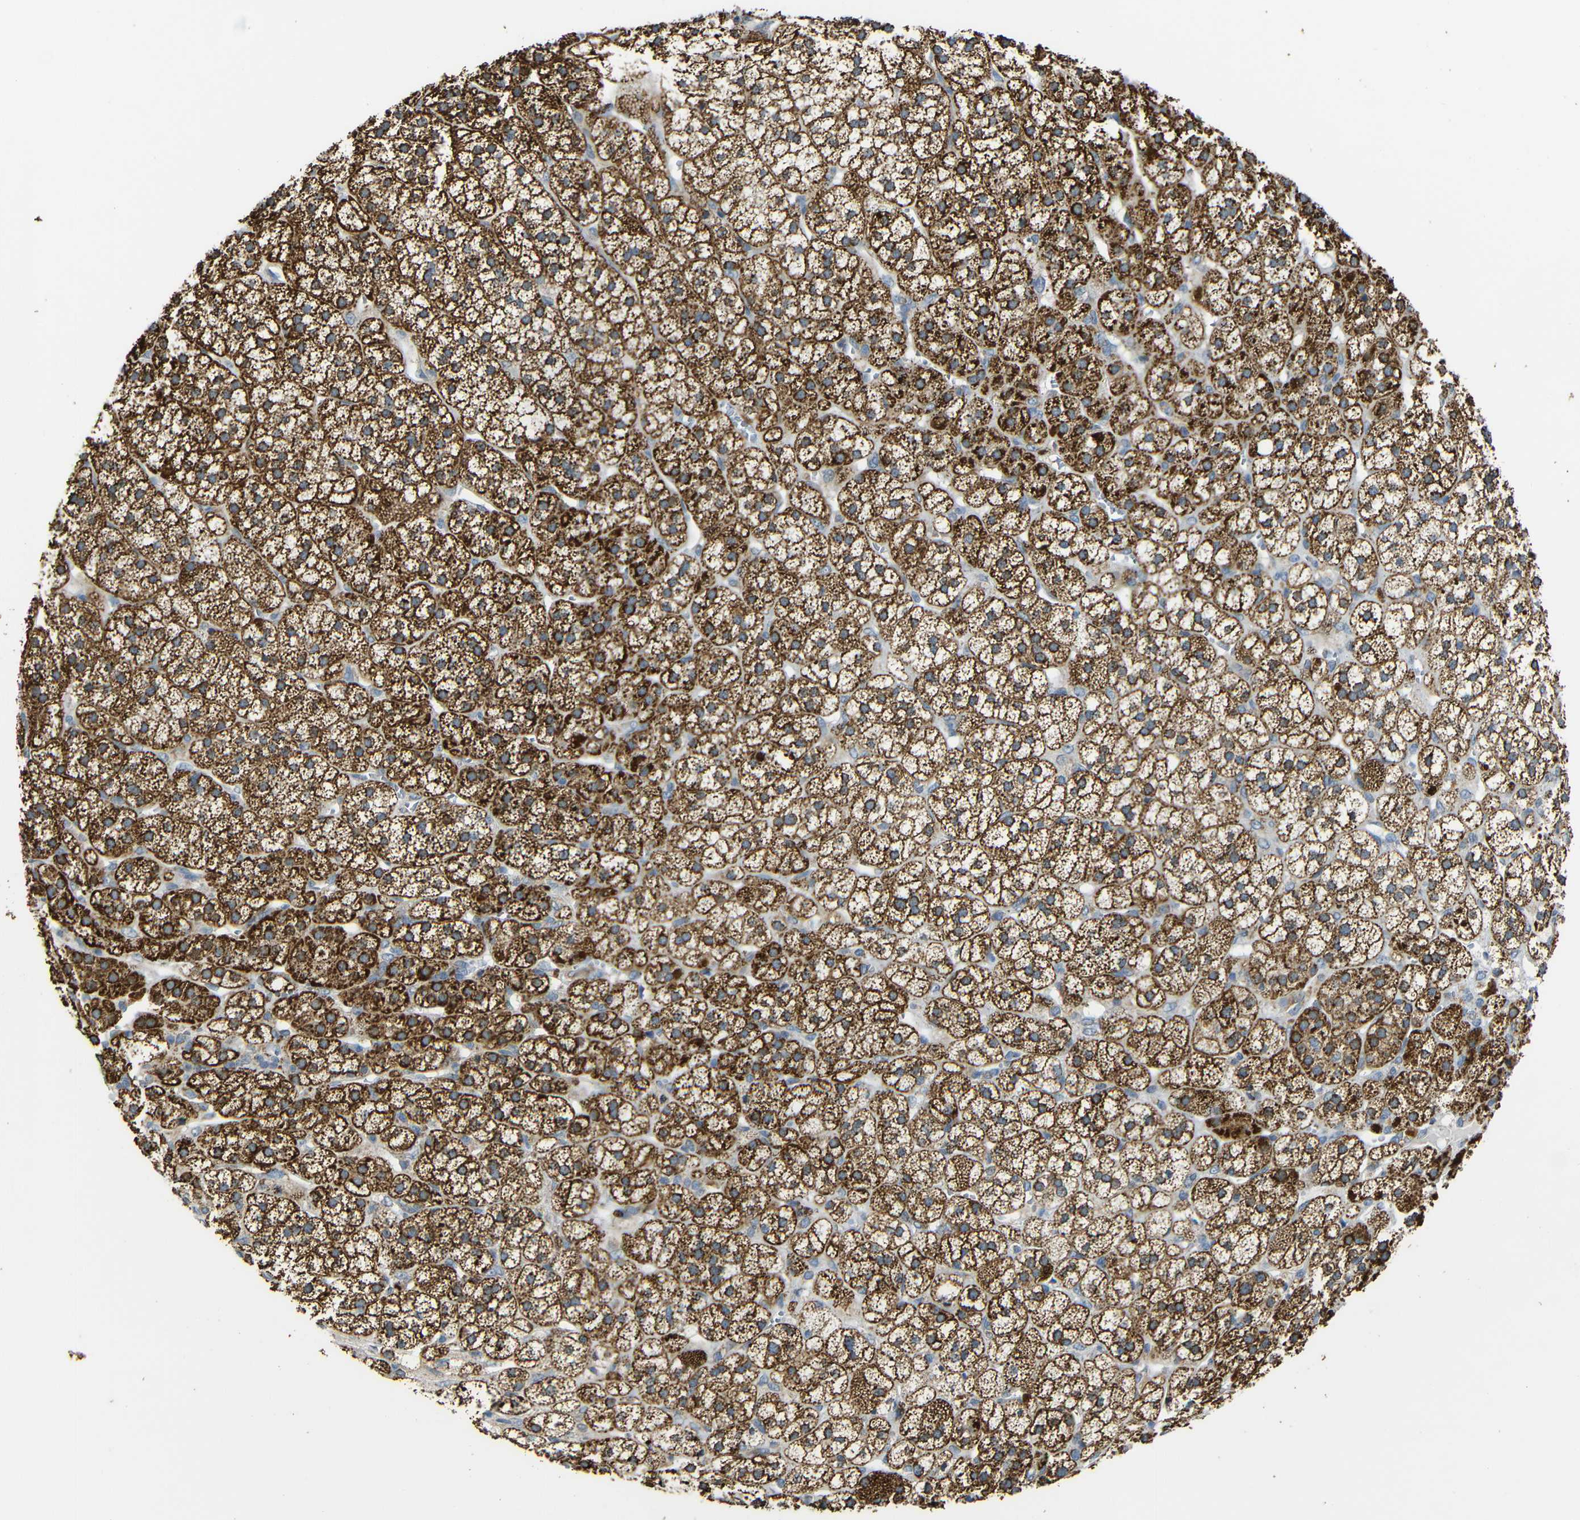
{"staining": {"intensity": "strong", "quantity": ">75%", "location": "cytoplasmic/membranous"}, "tissue": "adrenal gland", "cell_type": "Glandular cells", "image_type": "normal", "snomed": [{"axis": "morphology", "description": "Normal tissue, NOS"}, {"axis": "topography", "description": "Adrenal gland"}], "caption": "Normal adrenal gland displays strong cytoplasmic/membranous positivity in about >75% of glandular cells, visualized by immunohistochemistry.", "gene": "NR3C2", "patient": {"sex": "male", "age": 56}}